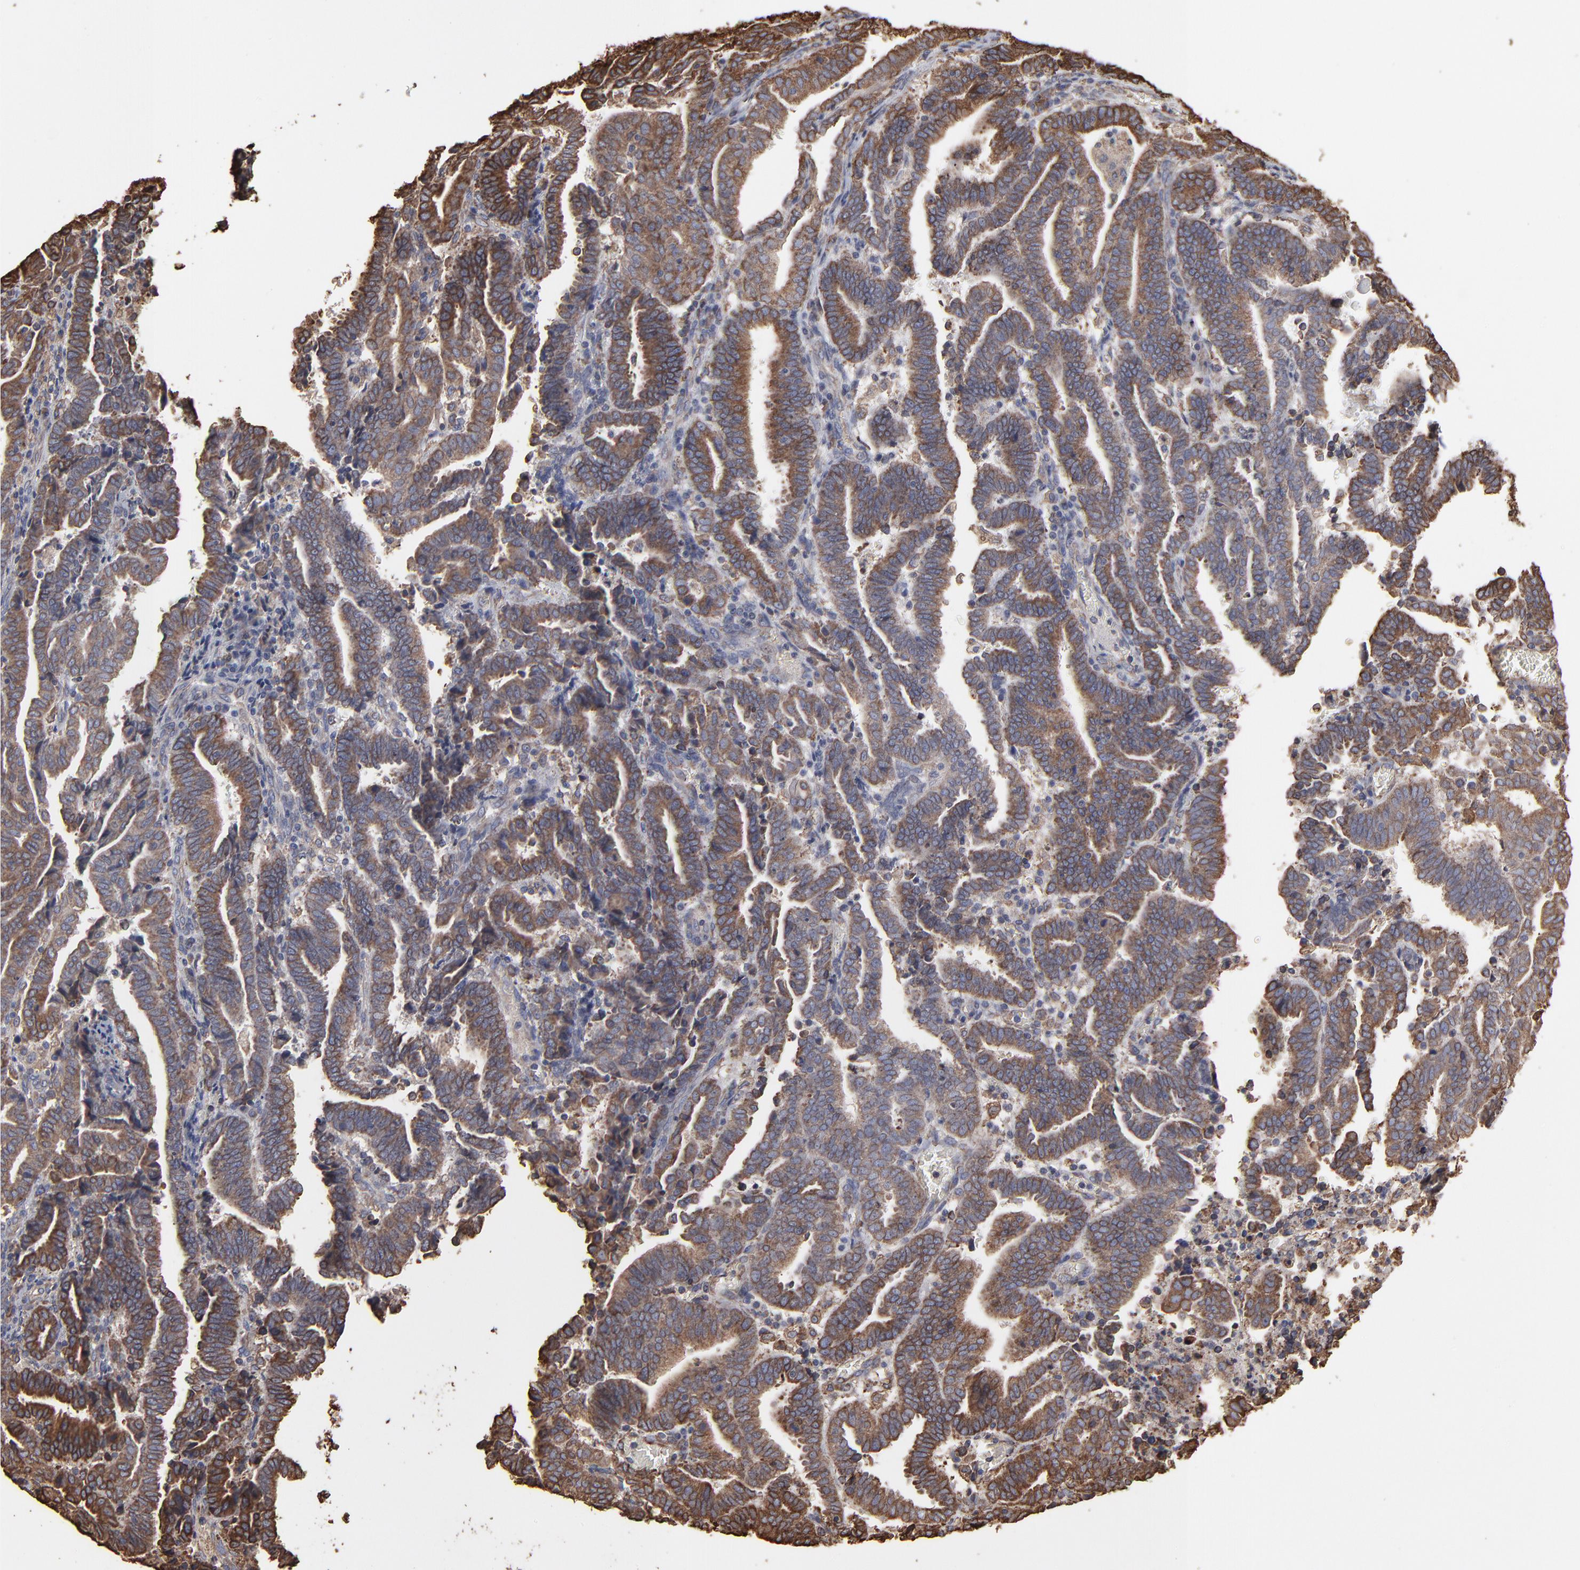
{"staining": {"intensity": "moderate", "quantity": ">75%", "location": "cytoplasmic/membranous"}, "tissue": "endometrial cancer", "cell_type": "Tumor cells", "image_type": "cancer", "snomed": [{"axis": "morphology", "description": "Adenocarcinoma, NOS"}, {"axis": "topography", "description": "Uterus"}], "caption": "DAB (3,3'-diaminobenzidine) immunohistochemical staining of human endometrial cancer (adenocarcinoma) reveals moderate cytoplasmic/membranous protein positivity in about >75% of tumor cells.", "gene": "PDIA3", "patient": {"sex": "female", "age": 83}}